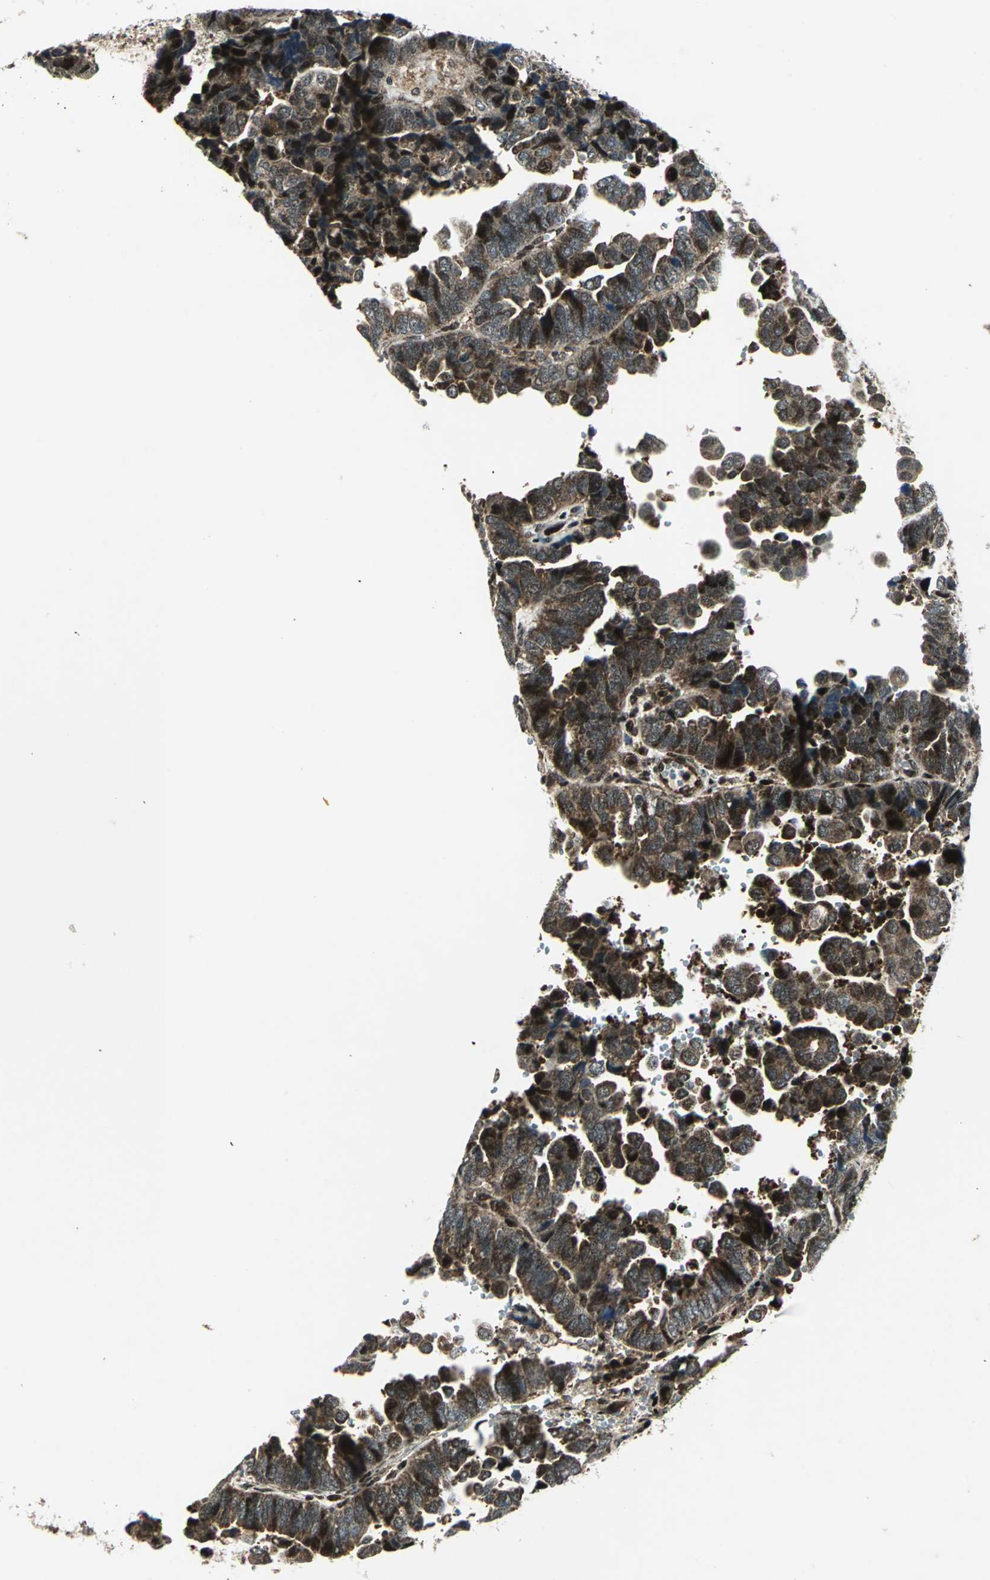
{"staining": {"intensity": "strong", "quantity": ">75%", "location": "cytoplasmic/membranous,nuclear"}, "tissue": "endometrial cancer", "cell_type": "Tumor cells", "image_type": "cancer", "snomed": [{"axis": "morphology", "description": "Adenocarcinoma, NOS"}, {"axis": "topography", "description": "Endometrium"}], "caption": "This histopathology image shows endometrial cancer (adenocarcinoma) stained with immunohistochemistry to label a protein in brown. The cytoplasmic/membranous and nuclear of tumor cells show strong positivity for the protein. Nuclei are counter-stained blue.", "gene": "COPS5", "patient": {"sex": "female", "age": 75}}